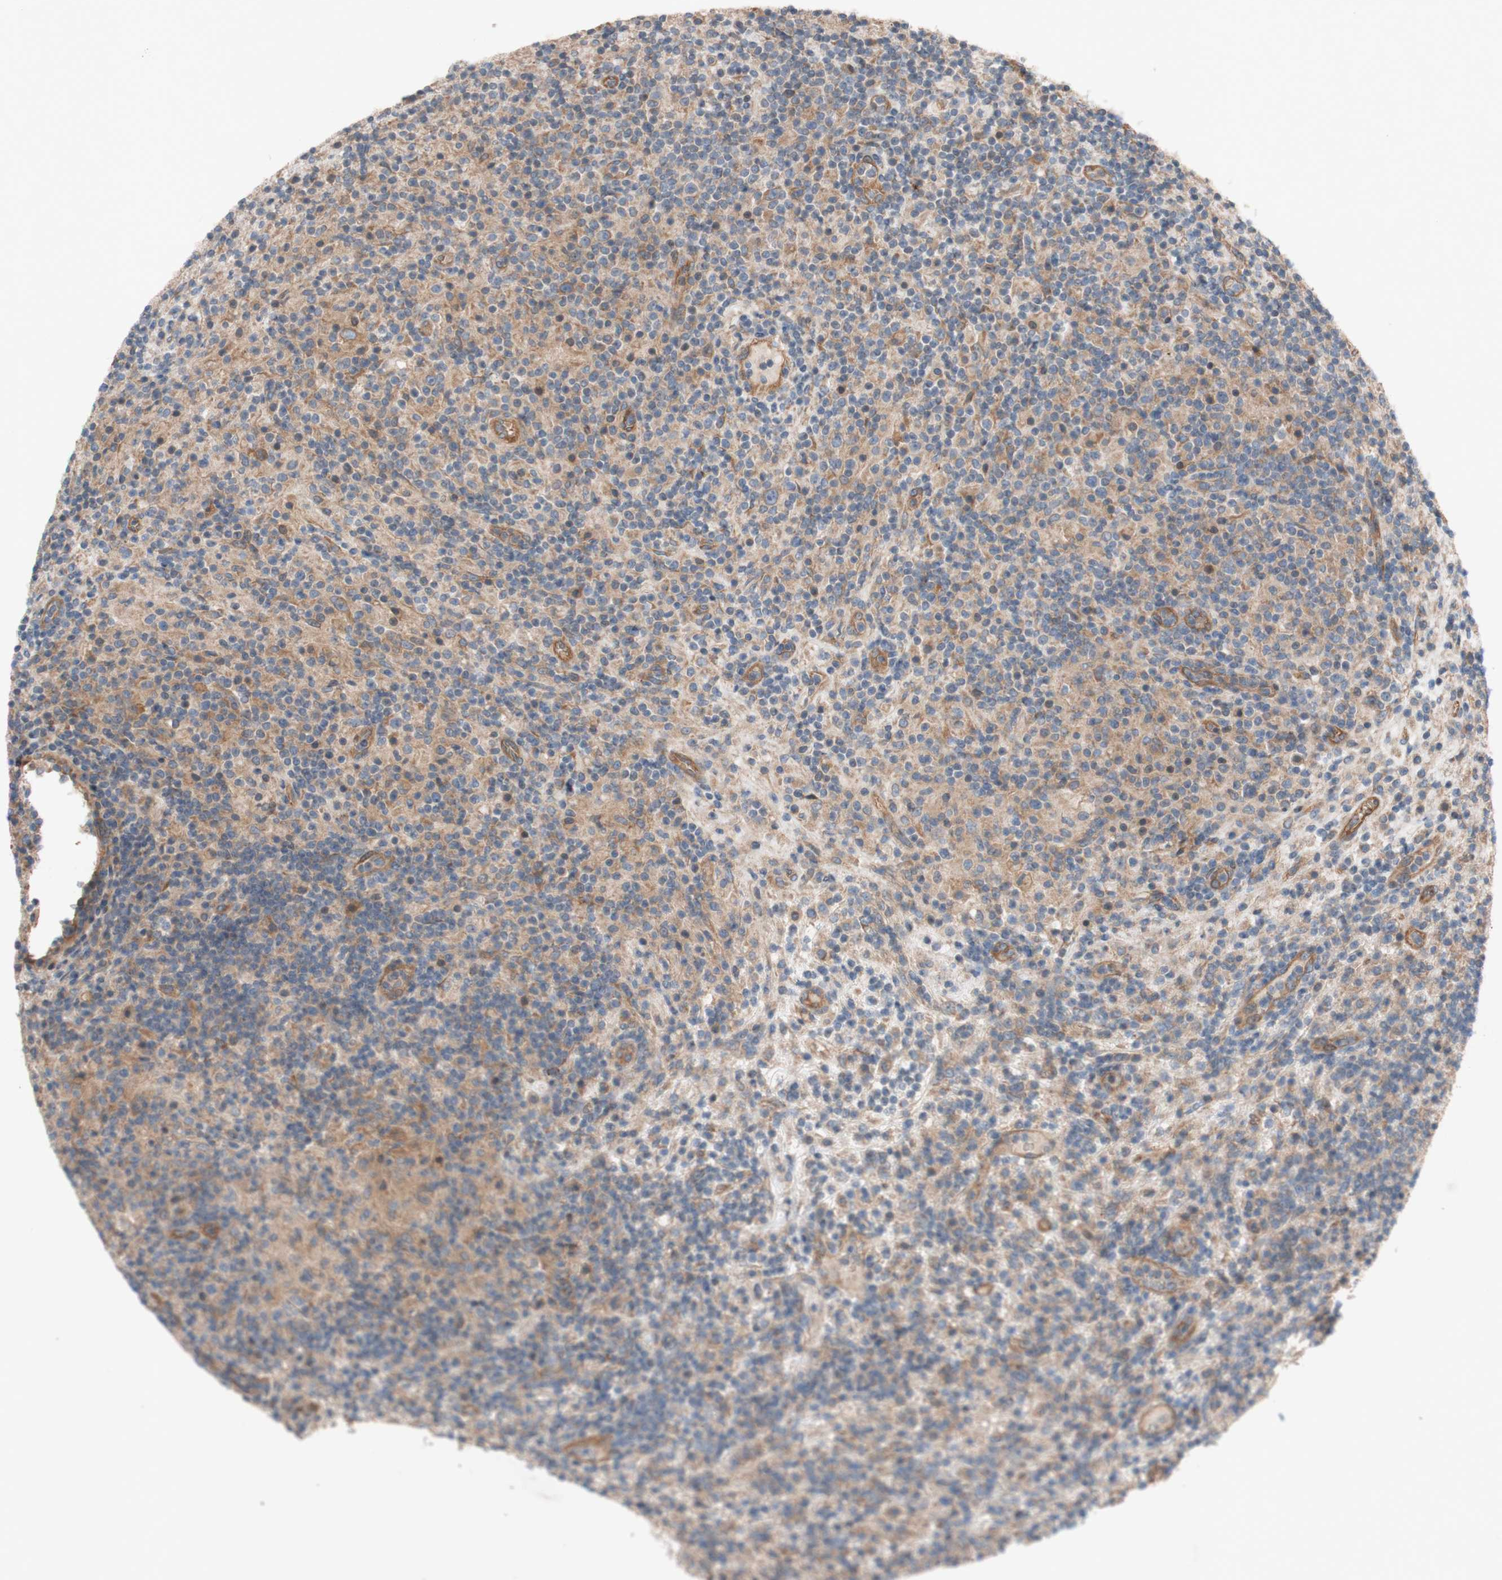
{"staining": {"intensity": "moderate", "quantity": ">75%", "location": "cytoplasmic/membranous"}, "tissue": "lymphoma", "cell_type": "Tumor cells", "image_type": "cancer", "snomed": [{"axis": "morphology", "description": "Hodgkin's disease, NOS"}, {"axis": "topography", "description": "Lymph node"}], "caption": "The micrograph demonstrates immunohistochemical staining of lymphoma. There is moderate cytoplasmic/membranous expression is present in about >75% of tumor cells.", "gene": "TST", "patient": {"sex": "male", "age": 70}}